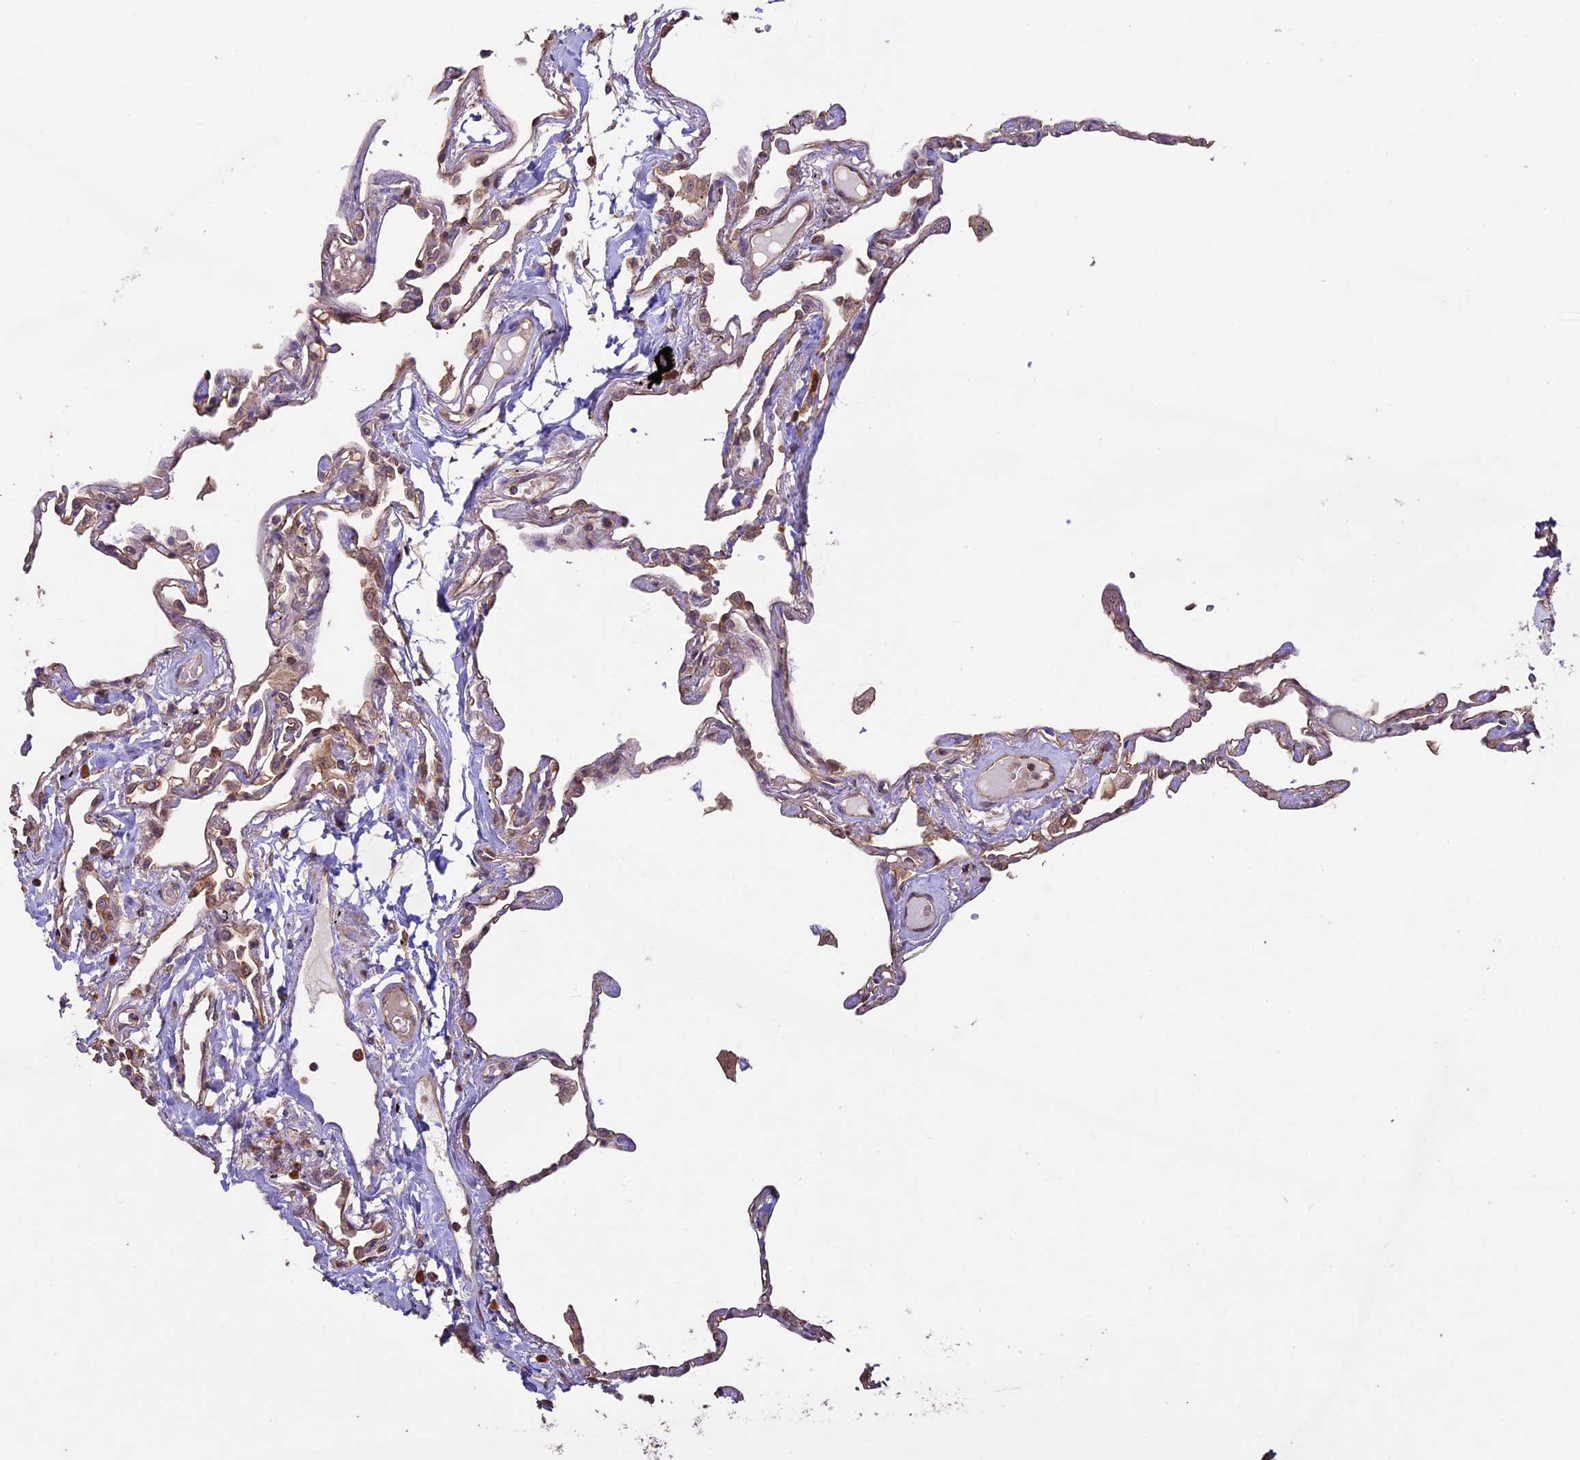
{"staining": {"intensity": "weak", "quantity": "25%-75%", "location": "cytoplasmic/membranous,nuclear"}, "tissue": "lung", "cell_type": "Alveolar cells", "image_type": "normal", "snomed": [{"axis": "morphology", "description": "Normal tissue, NOS"}, {"axis": "topography", "description": "Lung"}], "caption": "This image reveals IHC staining of unremarkable human lung, with low weak cytoplasmic/membranous,nuclear staining in approximately 25%-75% of alveolar cells.", "gene": "BCAS4", "patient": {"sex": "female", "age": 67}}